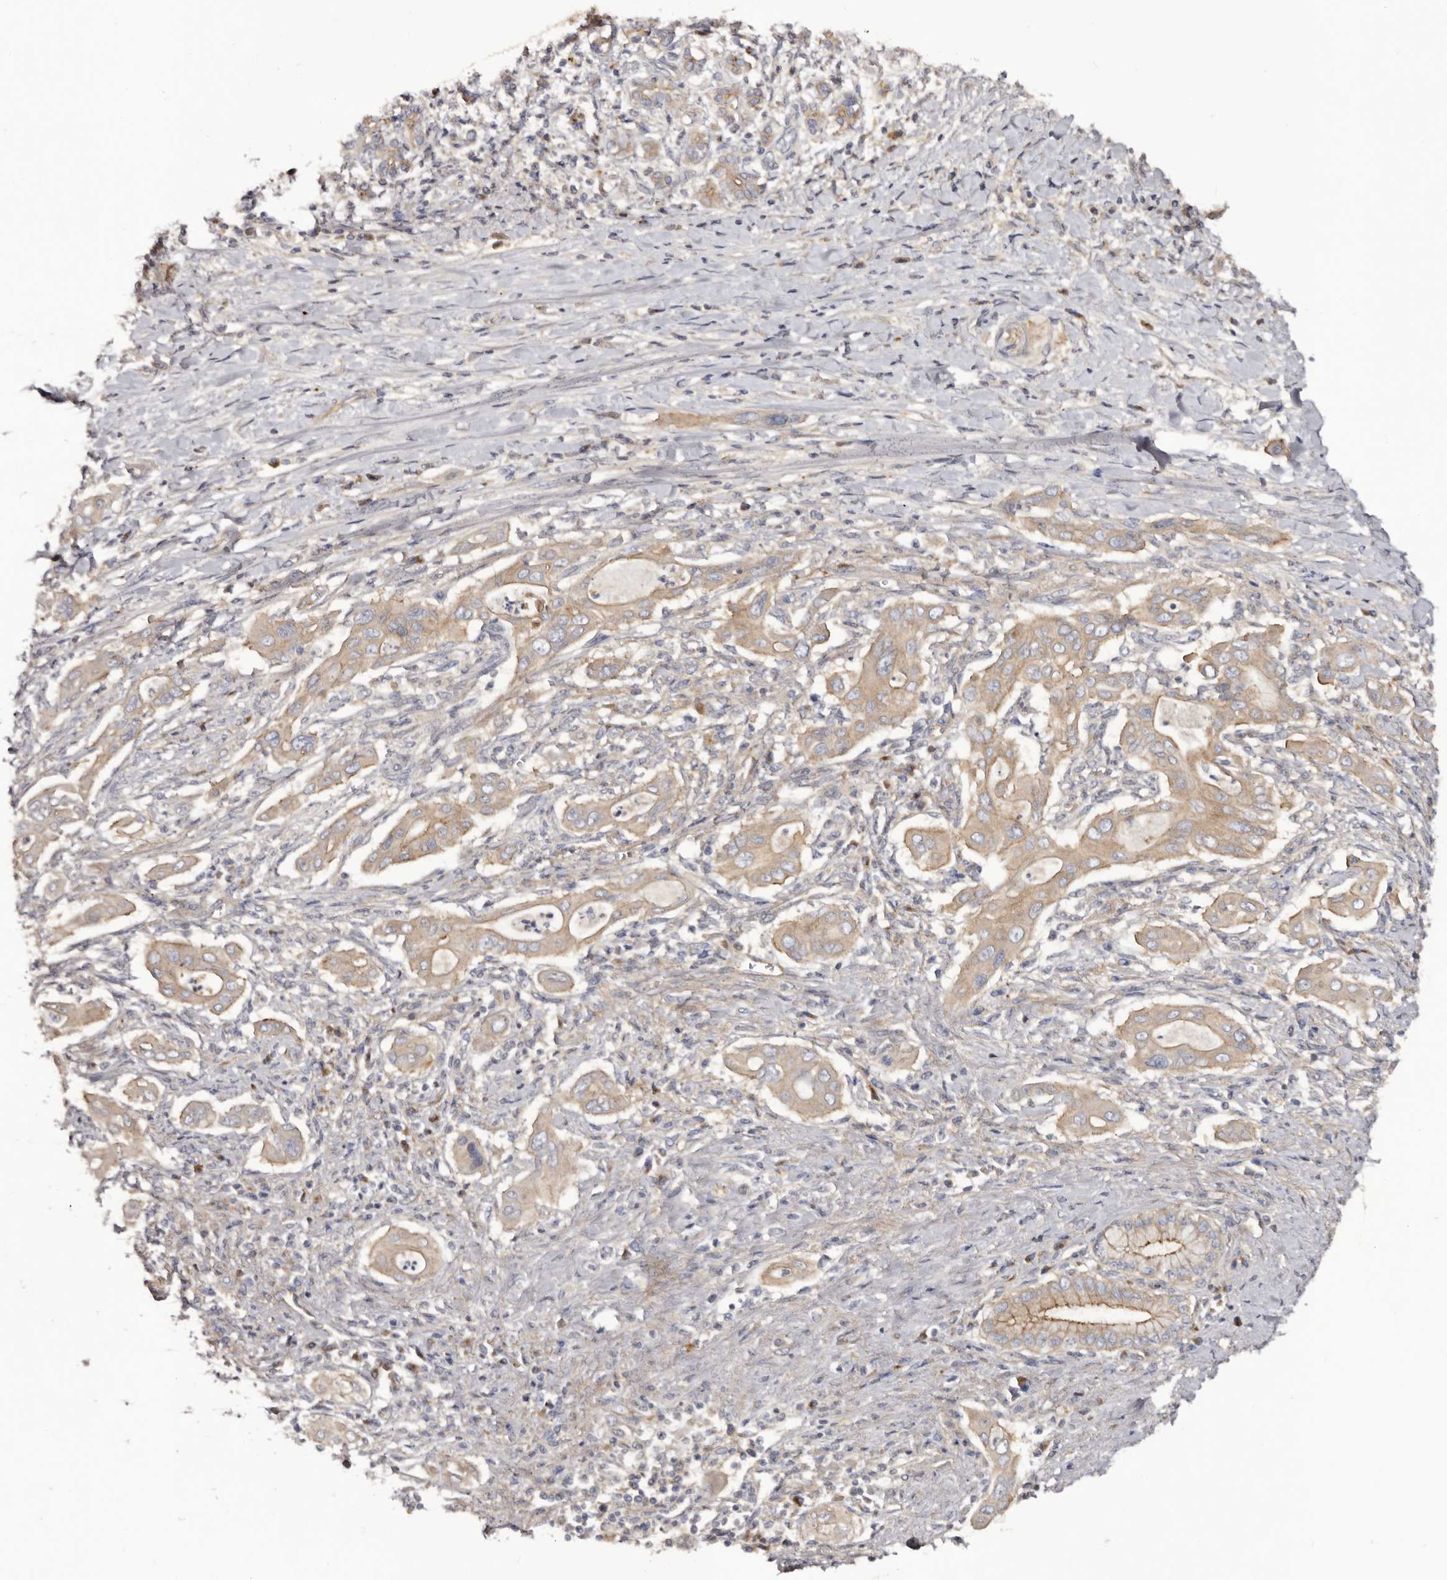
{"staining": {"intensity": "weak", "quantity": ">75%", "location": "cytoplasmic/membranous"}, "tissue": "pancreatic cancer", "cell_type": "Tumor cells", "image_type": "cancer", "snomed": [{"axis": "morphology", "description": "Adenocarcinoma, NOS"}, {"axis": "topography", "description": "Pancreas"}], "caption": "An image showing weak cytoplasmic/membranous staining in approximately >75% of tumor cells in pancreatic adenocarcinoma, as visualized by brown immunohistochemical staining.", "gene": "INKA2", "patient": {"sex": "male", "age": 58}}